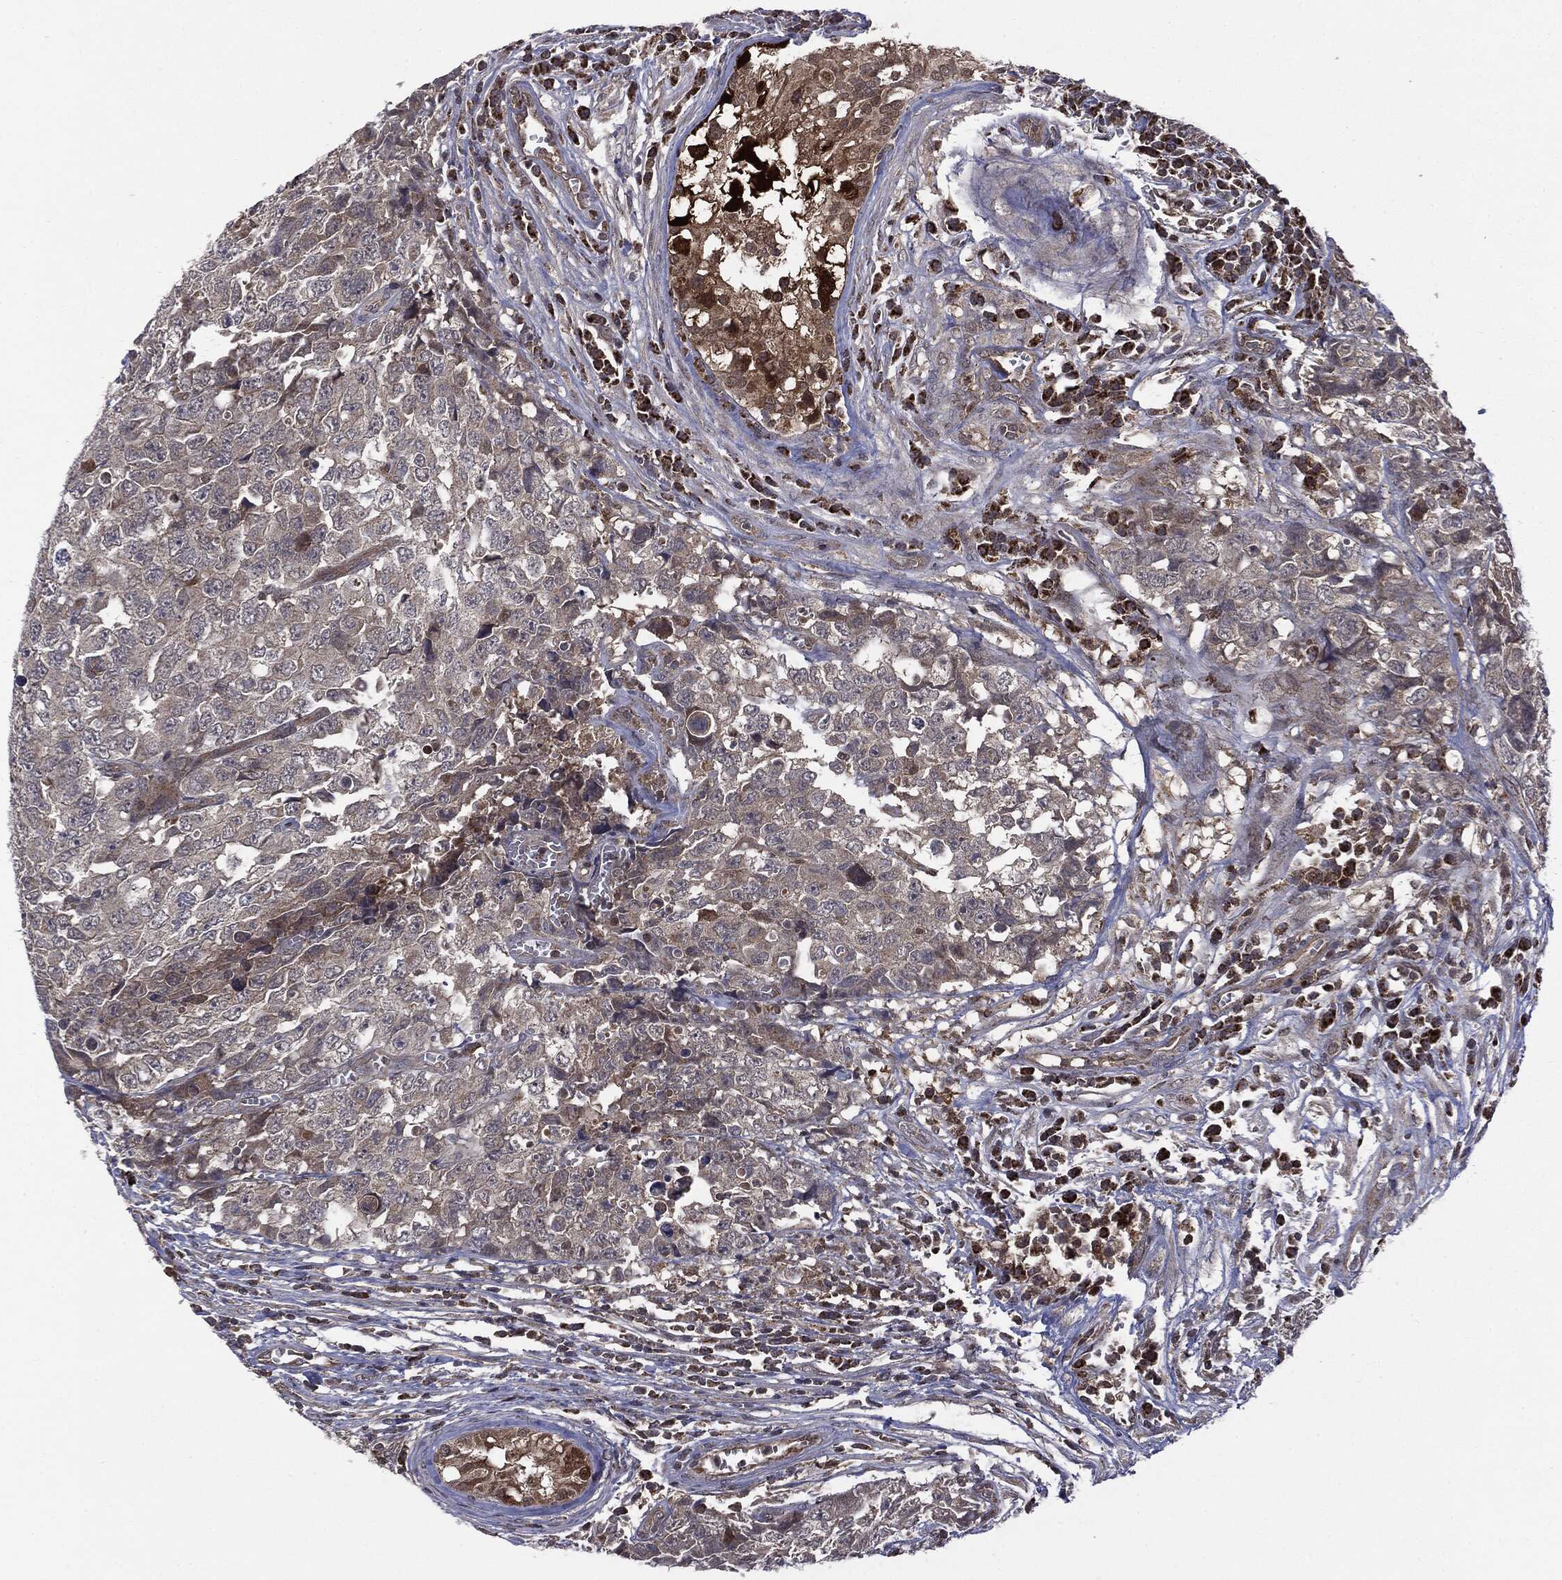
{"staining": {"intensity": "negative", "quantity": "none", "location": "none"}, "tissue": "testis cancer", "cell_type": "Tumor cells", "image_type": "cancer", "snomed": [{"axis": "morphology", "description": "Carcinoma, Embryonal, NOS"}, {"axis": "topography", "description": "Testis"}], "caption": "Testis cancer stained for a protein using IHC exhibits no staining tumor cells.", "gene": "PTPA", "patient": {"sex": "male", "age": 23}}